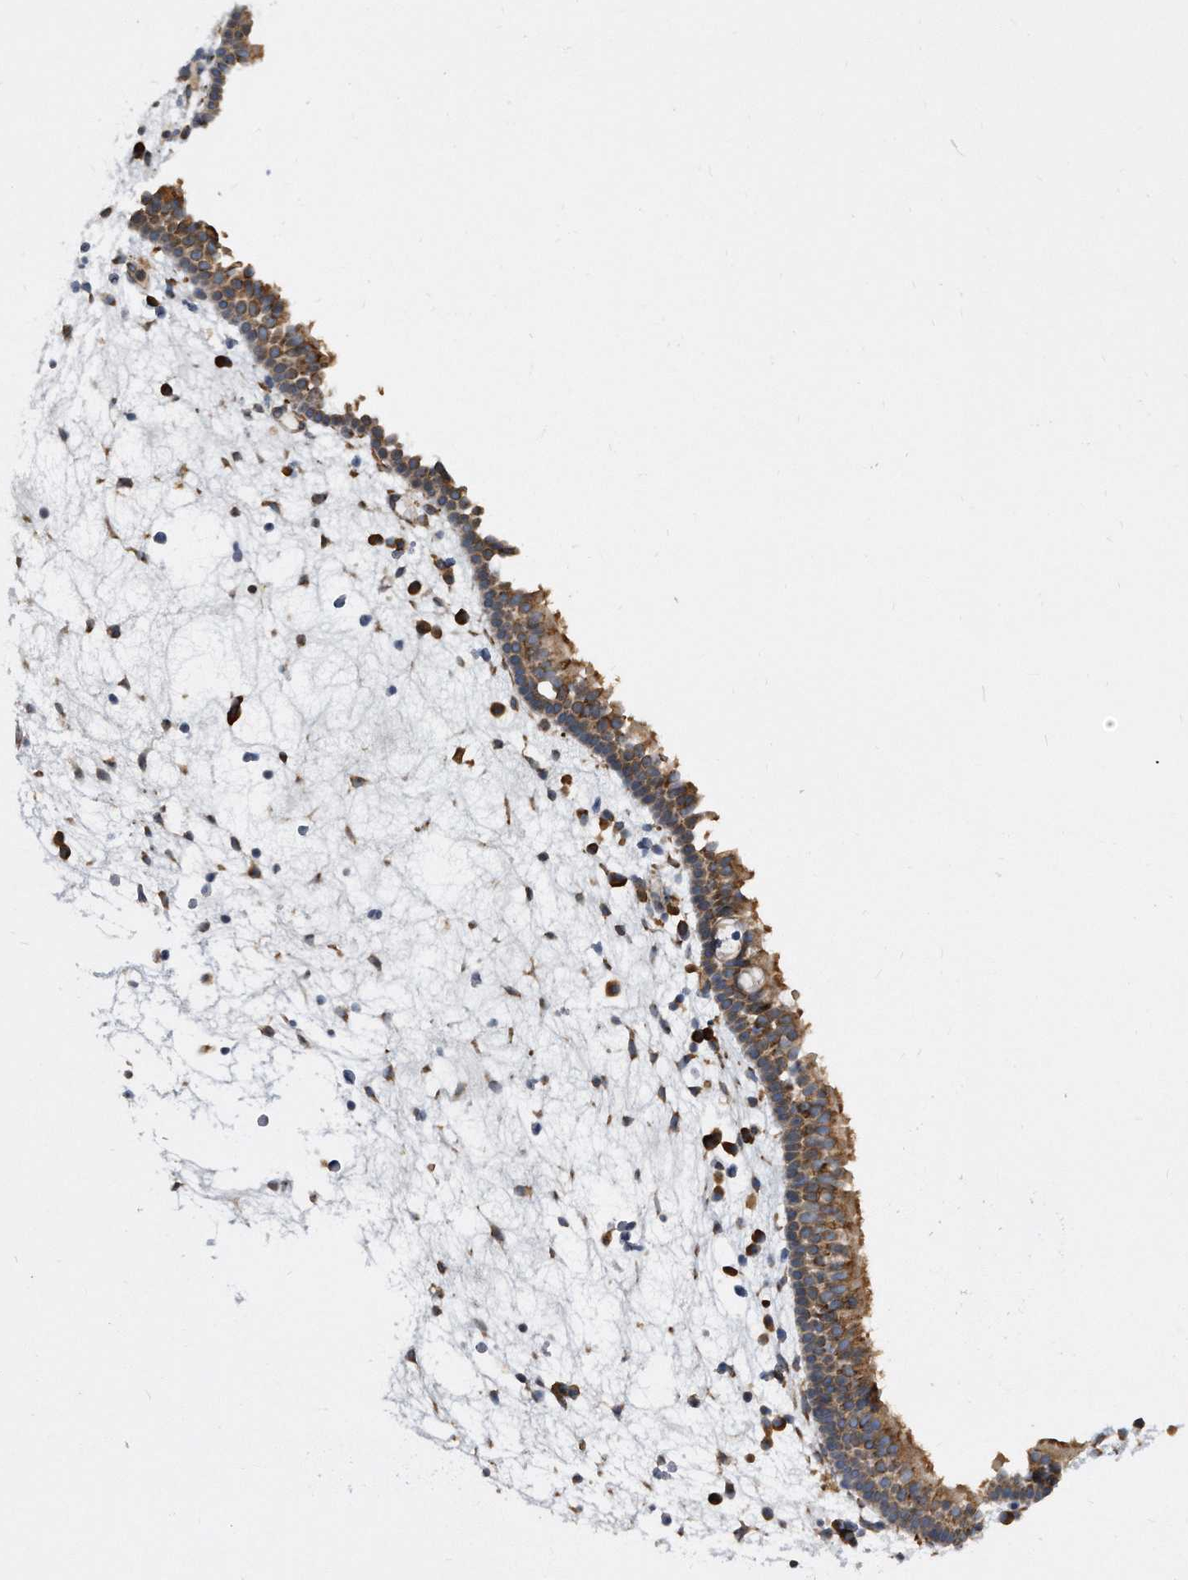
{"staining": {"intensity": "moderate", "quantity": ">75%", "location": "cytoplasmic/membranous"}, "tissue": "nasopharynx", "cell_type": "Respiratory epithelial cells", "image_type": "normal", "snomed": [{"axis": "morphology", "description": "Normal tissue, NOS"}, {"axis": "morphology", "description": "Inflammation, NOS"}, {"axis": "morphology", "description": "Malignant melanoma, Metastatic site"}, {"axis": "topography", "description": "Nasopharynx"}], "caption": "Immunohistochemical staining of benign nasopharynx shows medium levels of moderate cytoplasmic/membranous staining in about >75% of respiratory epithelial cells.", "gene": "CCDC47", "patient": {"sex": "male", "age": 70}}